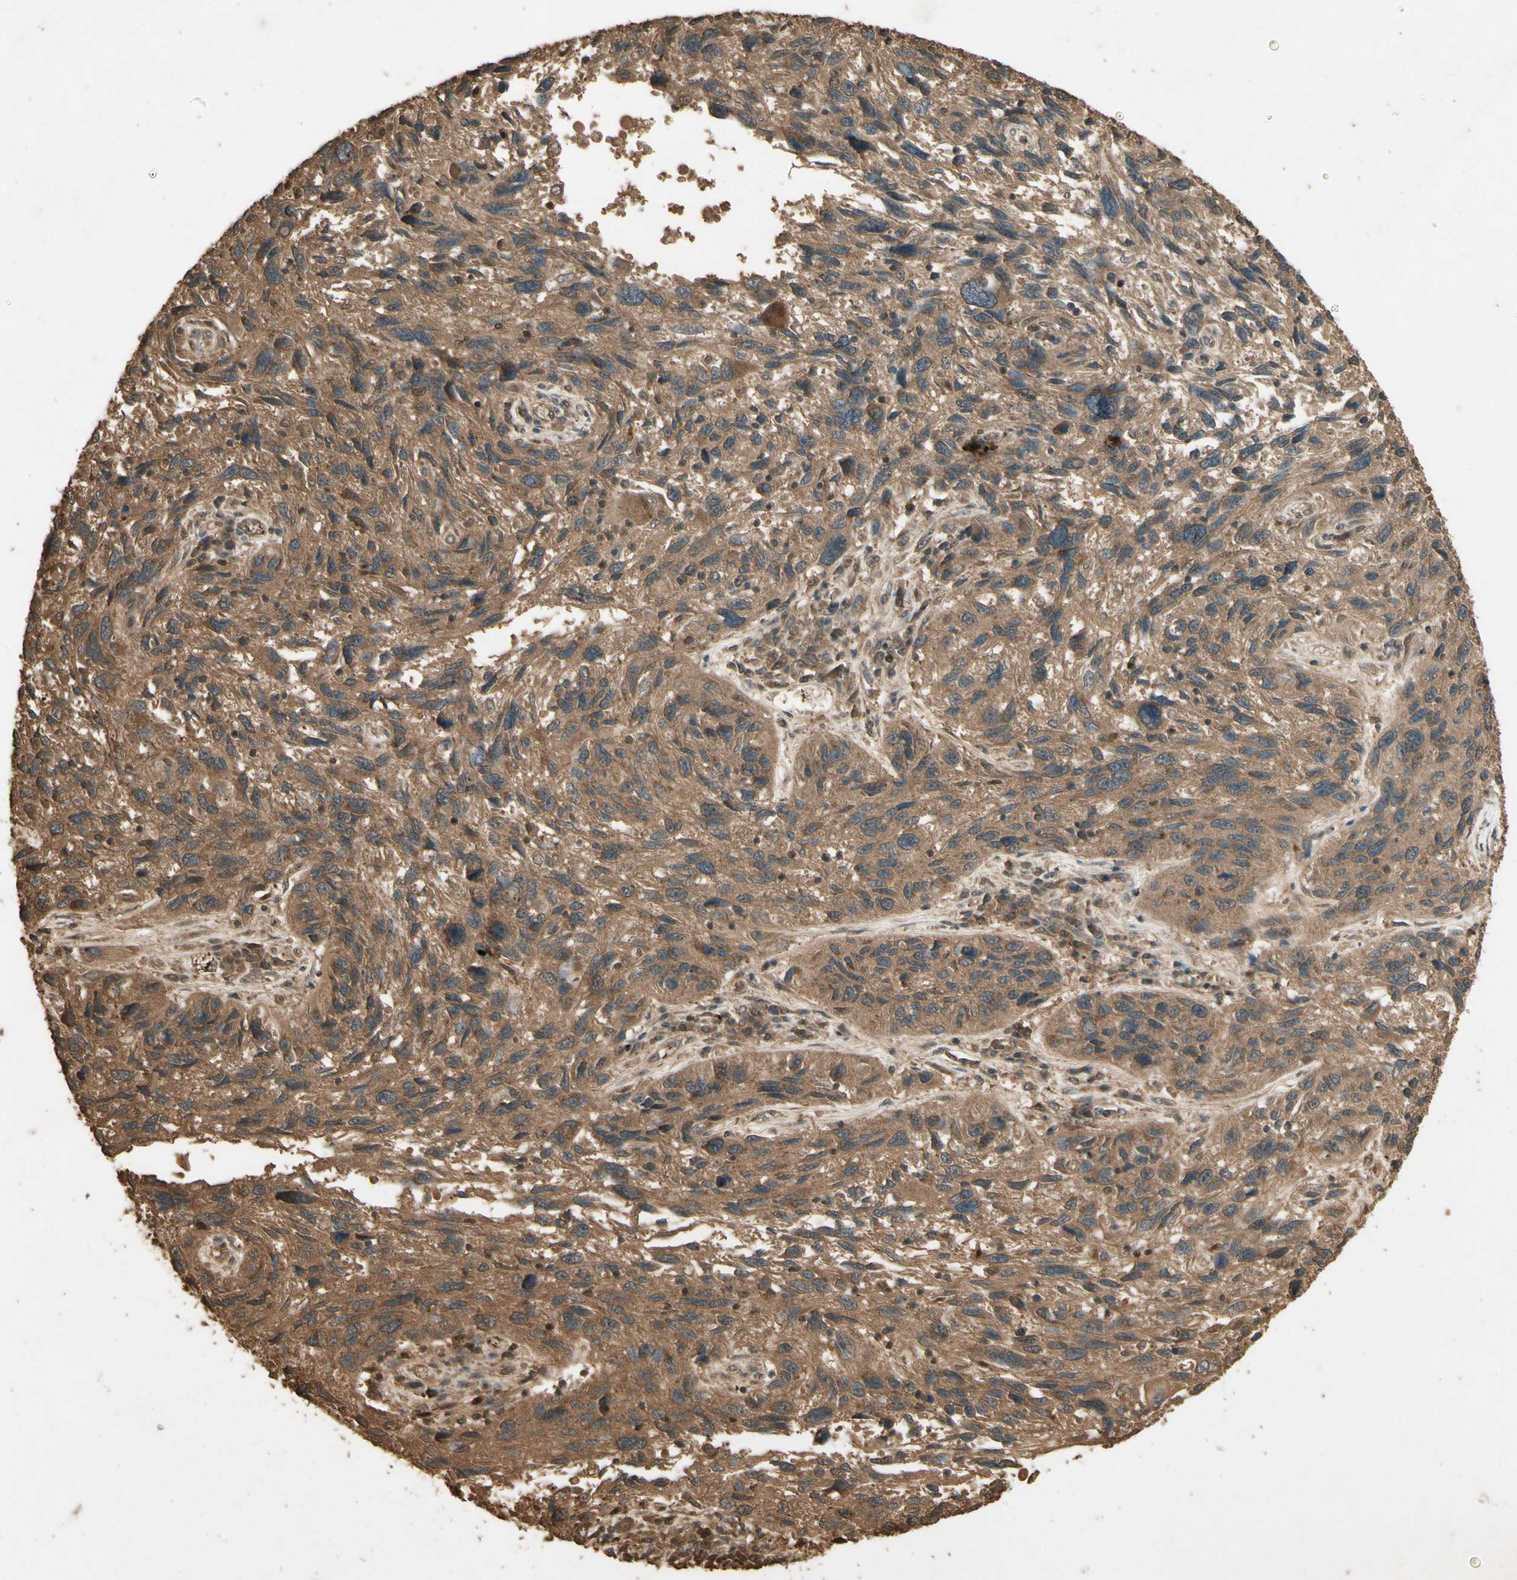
{"staining": {"intensity": "moderate", "quantity": ">75%", "location": "cytoplasmic/membranous"}, "tissue": "melanoma", "cell_type": "Tumor cells", "image_type": "cancer", "snomed": [{"axis": "morphology", "description": "Malignant melanoma, NOS"}, {"axis": "topography", "description": "Skin"}], "caption": "Melanoma stained with DAB (3,3'-diaminobenzidine) immunohistochemistry (IHC) demonstrates medium levels of moderate cytoplasmic/membranous positivity in approximately >75% of tumor cells. (Brightfield microscopy of DAB IHC at high magnification).", "gene": "SMAD9", "patient": {"sex": "male", "age": 53}}